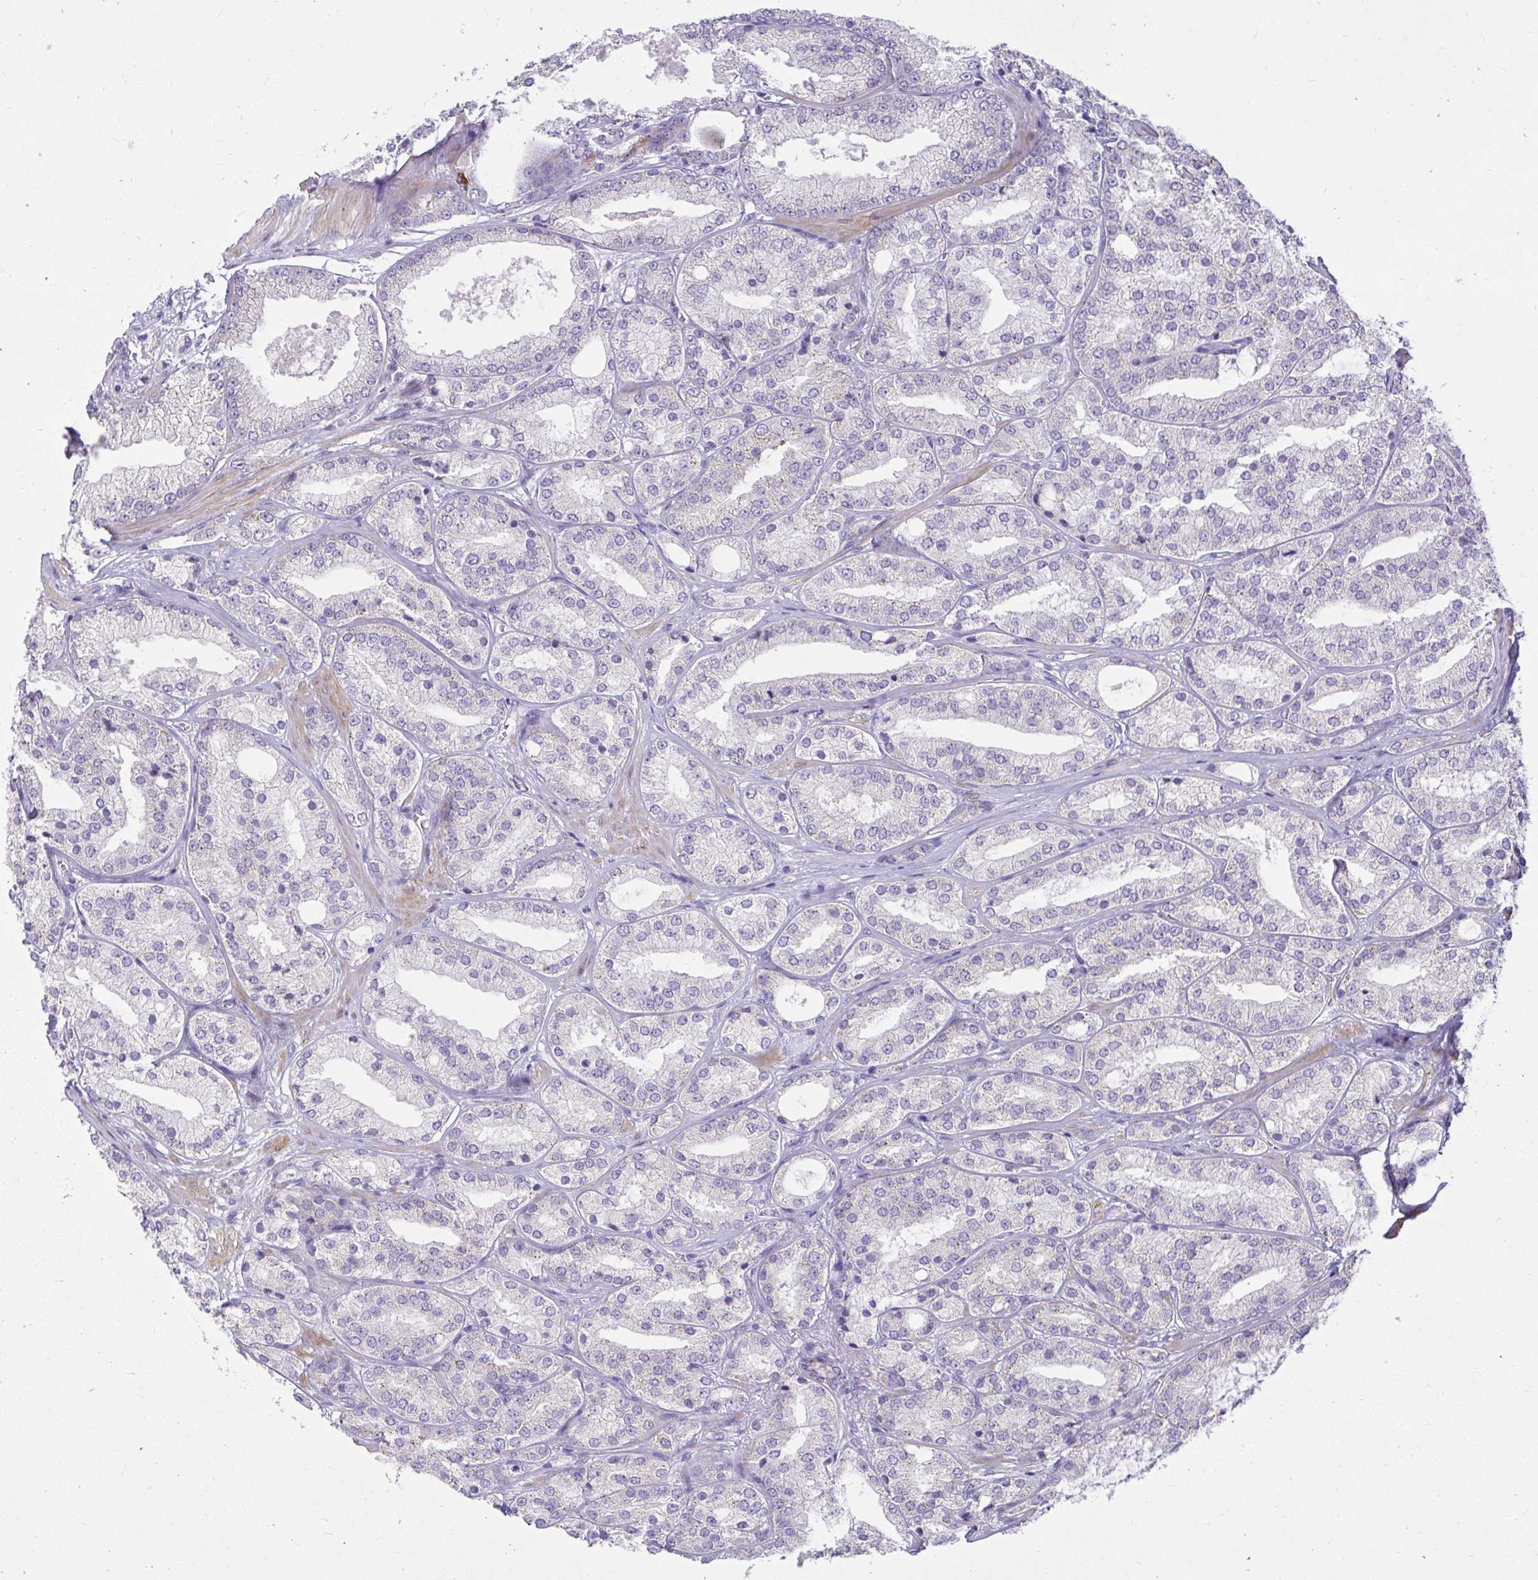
{"staining": {"intensity": "negative", "quantity": "none", "location": "none"}, "tissue": "prostate cancer", "cell_type": "Tumor cells", "image_type": "cancer", "snomed": [{"axis": "morphology", "description": "Adenocarcinoma, High grade"}, {"axis": "topography", "description": "Prostate"}], "caption": "Histopathology image shows no protein positivity in tumor cells of prostate adenocarcinoma (high-grade) tissue.", "gene": "PKN3", "patient": {"sex": "male", "age": 68}}